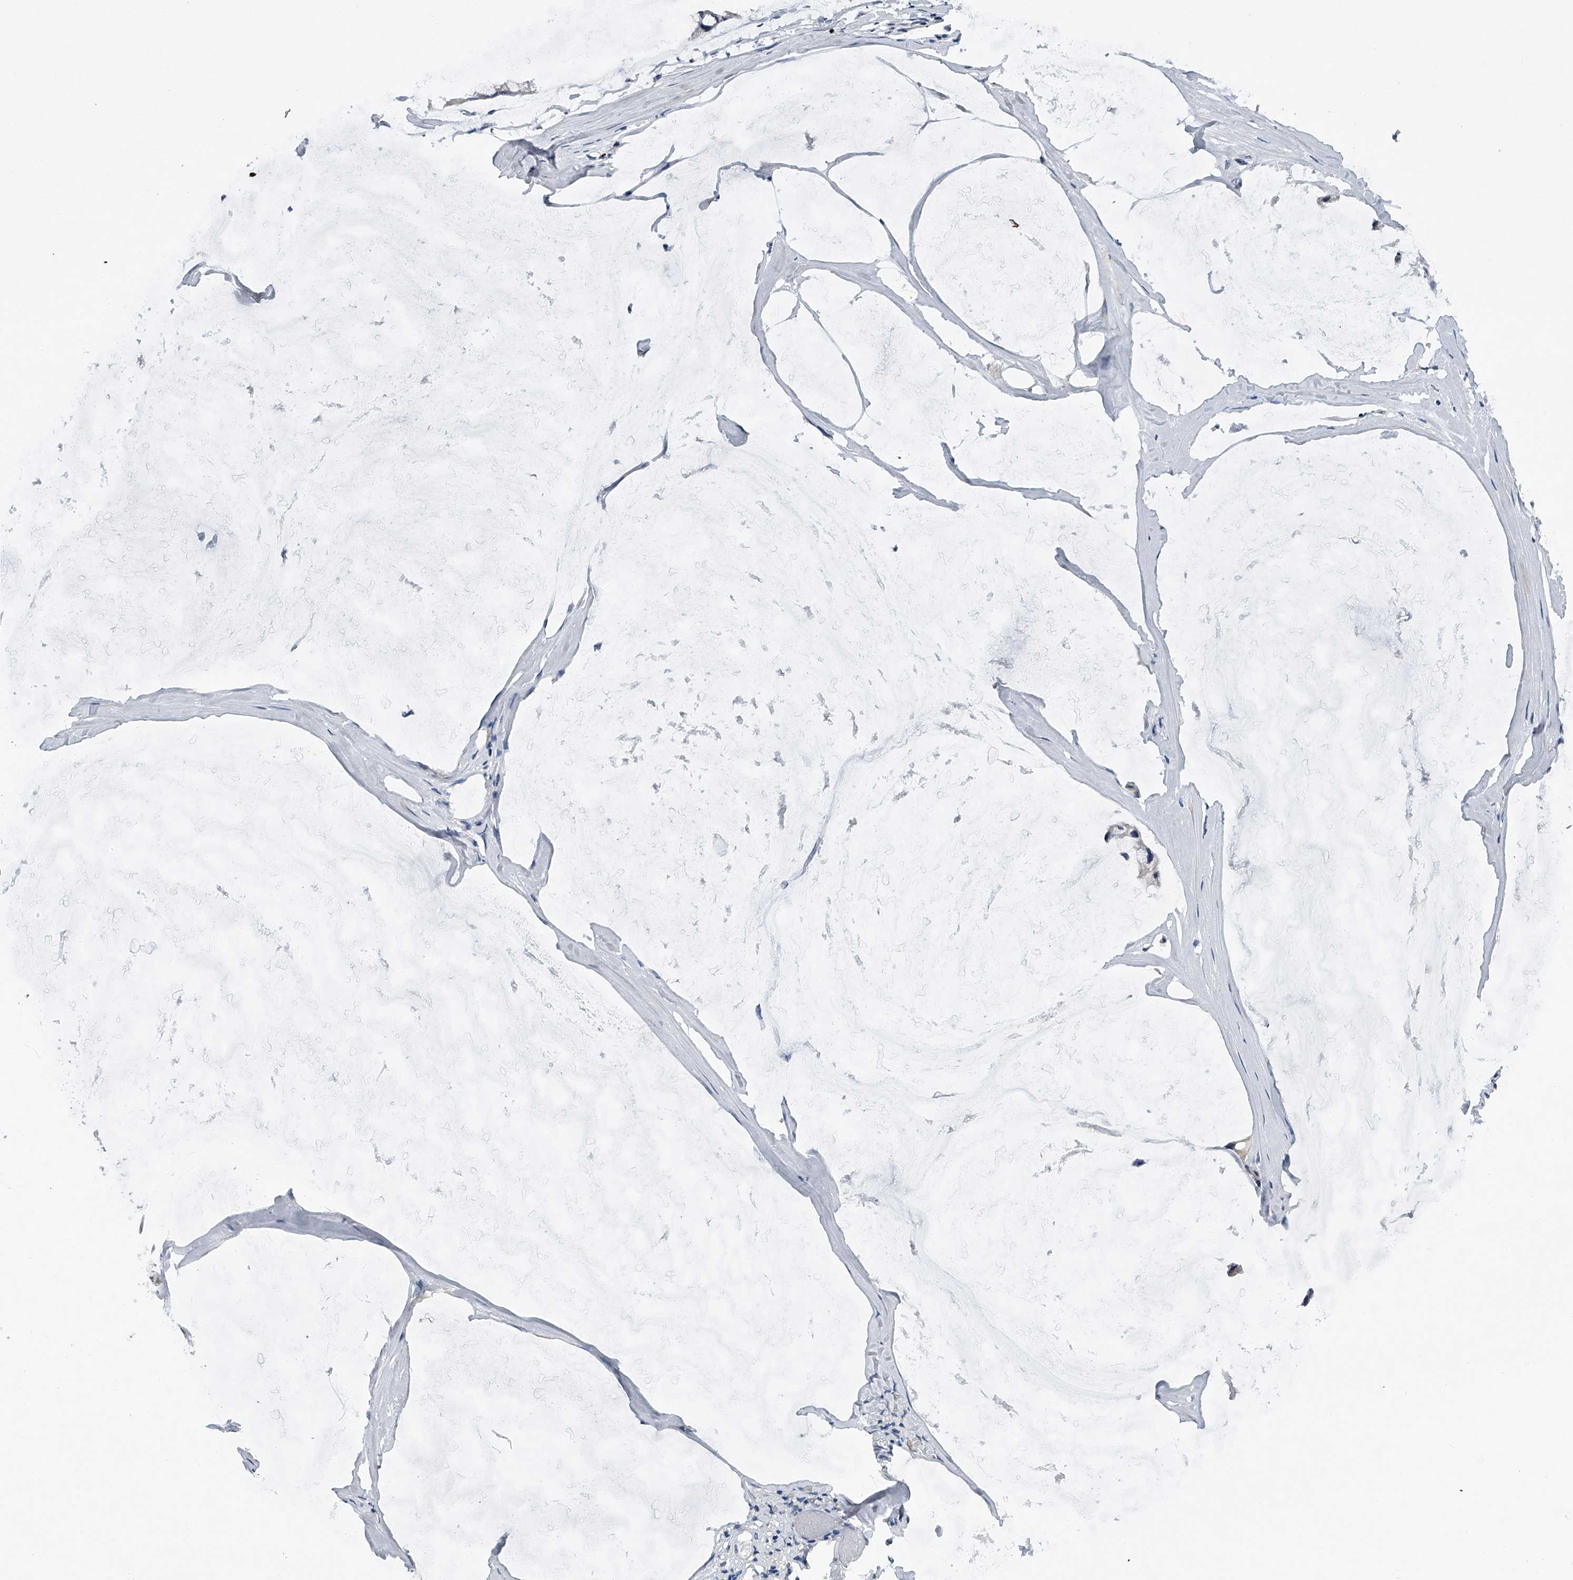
{"staining": {"intensity": "negative", "quantity": "none", "location": "none"}, "tissue": "ovarian cancer", "cell_type": "Tumor cells", "image_type": "cancer", "snomed": [{"axis": "morphology", "description": "Cystadenocarcinoma, mucinous, NOS"}, {"axis": "topography", "description": "Ovary"}], "caption": "There is no significant expression in tumor cells of ovarian cancer (mucinous cystadenocarcinoma). The staining is performed using DAB brown chromogen with nuclei counter-stained in using hematoxylin.", "gene": "RNF5", "patient": {"sex": "female", "age": 39}}